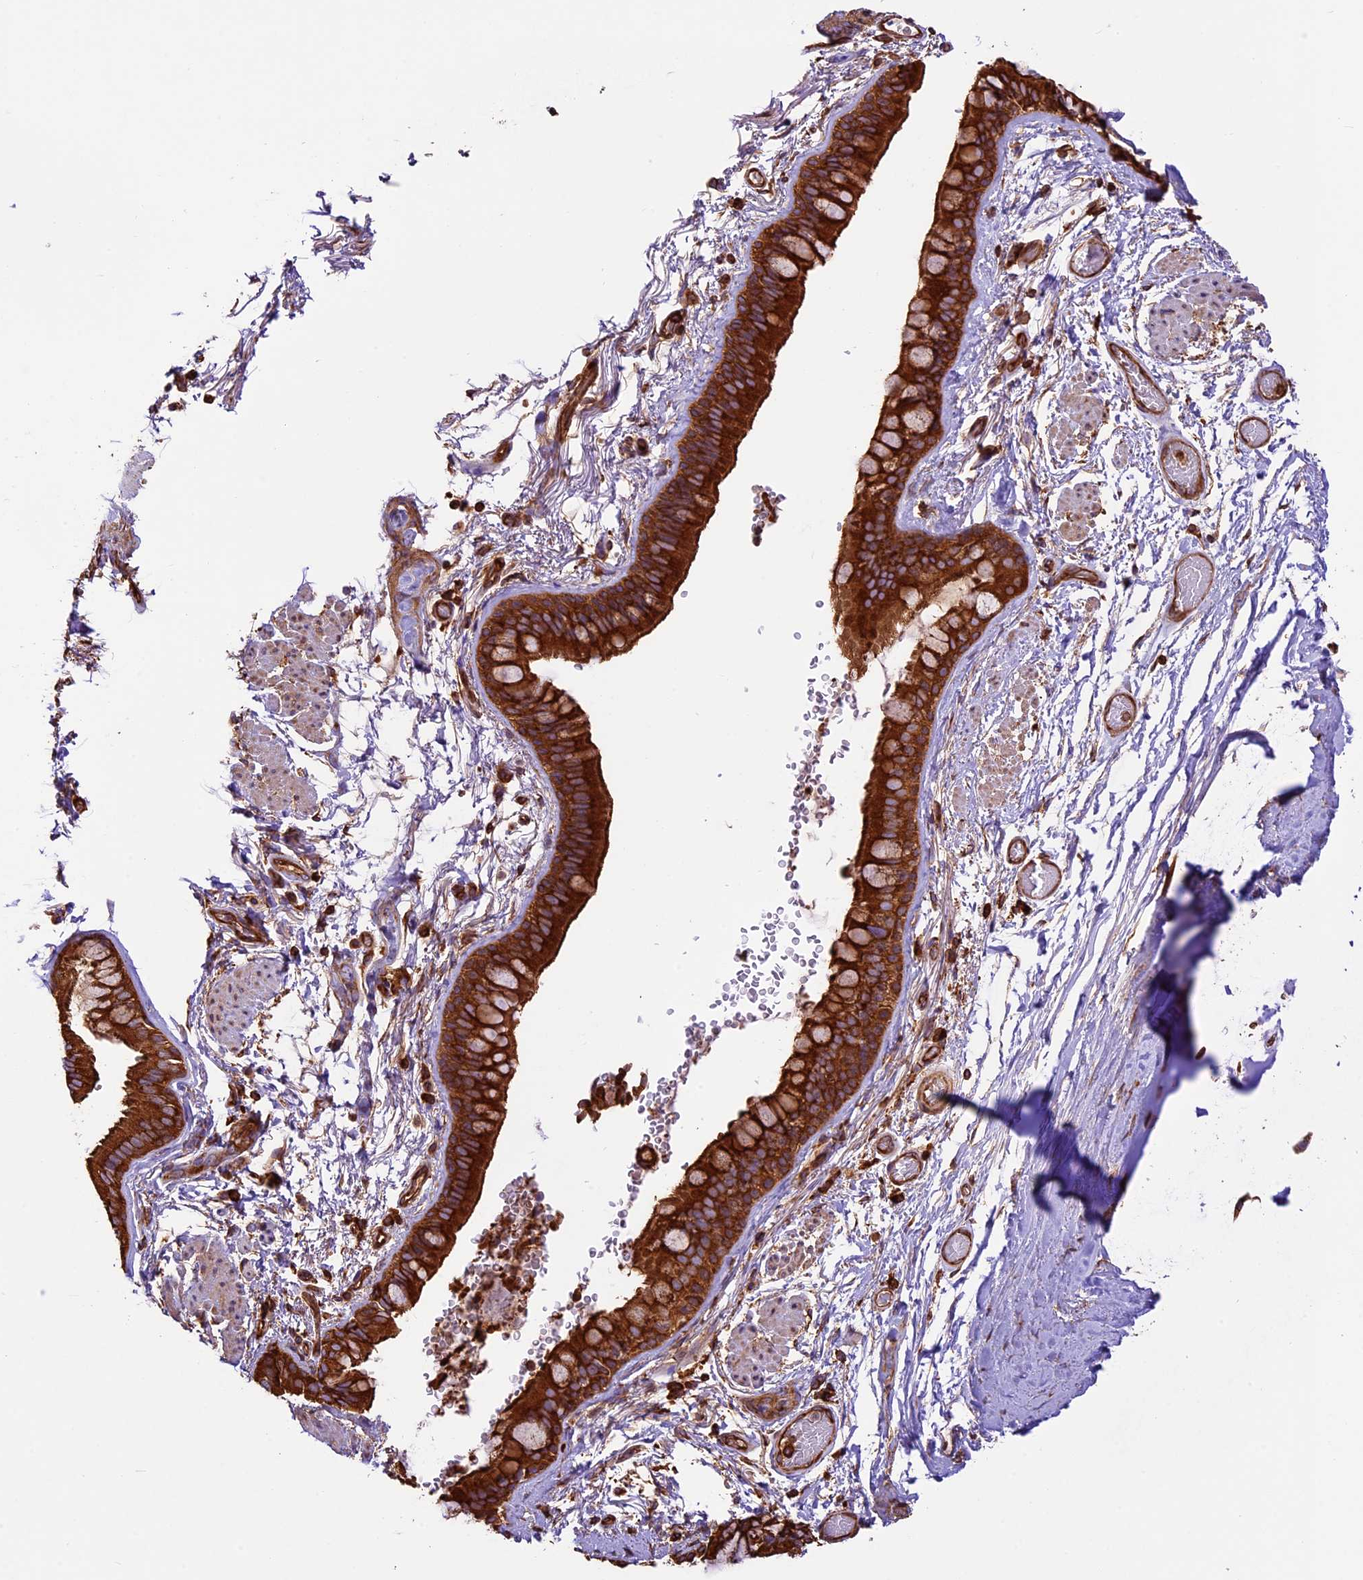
{"staining": {"intensity": "strong", "quantity": ">75%", "location": "cytoplasmic/membranous"}, "tissue": "bronchus", "cell_type": "Respiratory epithelial cells", "image_type": "normal", "snomed": [{"axis": "morphology", "description": "Normal tissue, NOS"}, {"axis": "topography", "description": "Cartilage tissue"}], "caption": "Immunohistochemical staining of unremarkable human bronchus displays high levels of strong cytoplasmic/membranous positivity in about >75% of respiratory epithelial cells.", "gene": "KARS1", "patient": {"sex": "male", "age": 63}}